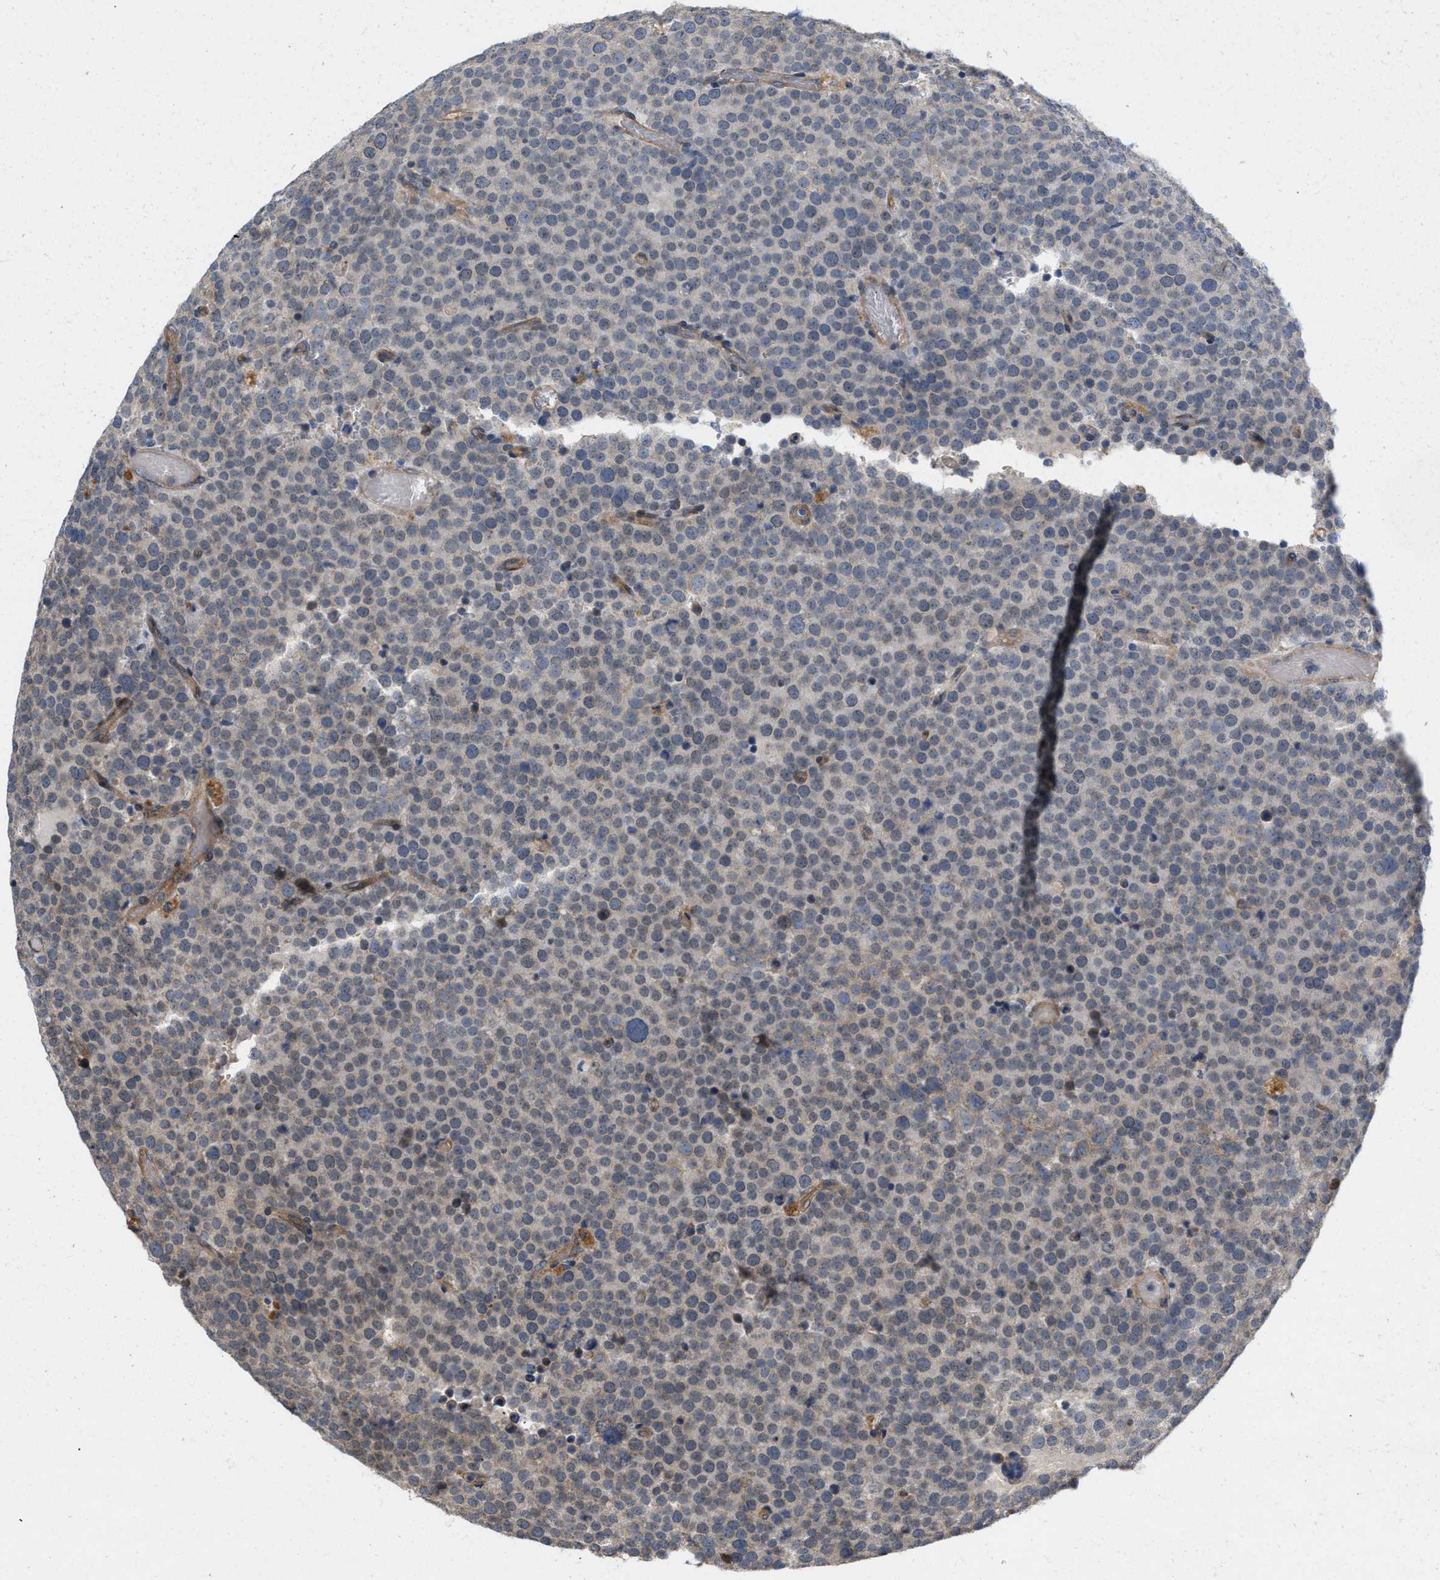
{"staining": {"intensity": "weak", "quantity": "<25%", "location": "cytoplasmic/membranous"}, "tissue": "testis cancer", "cell_type": "Tumor cells", "image_type": "cancer", "snomed": [{"axis": "morphology", "description": "Normal tissue, NOS"}, {"axis": "morphology", "description": "Seminoma, NOS"}, {"axis": "topography", "description": "Testis"}], "caption": "There is no significant positivity in tumor cells of testis seminoma.", "gene": "SLC4A11", "patient": {"sex": "male", "age": 71}}